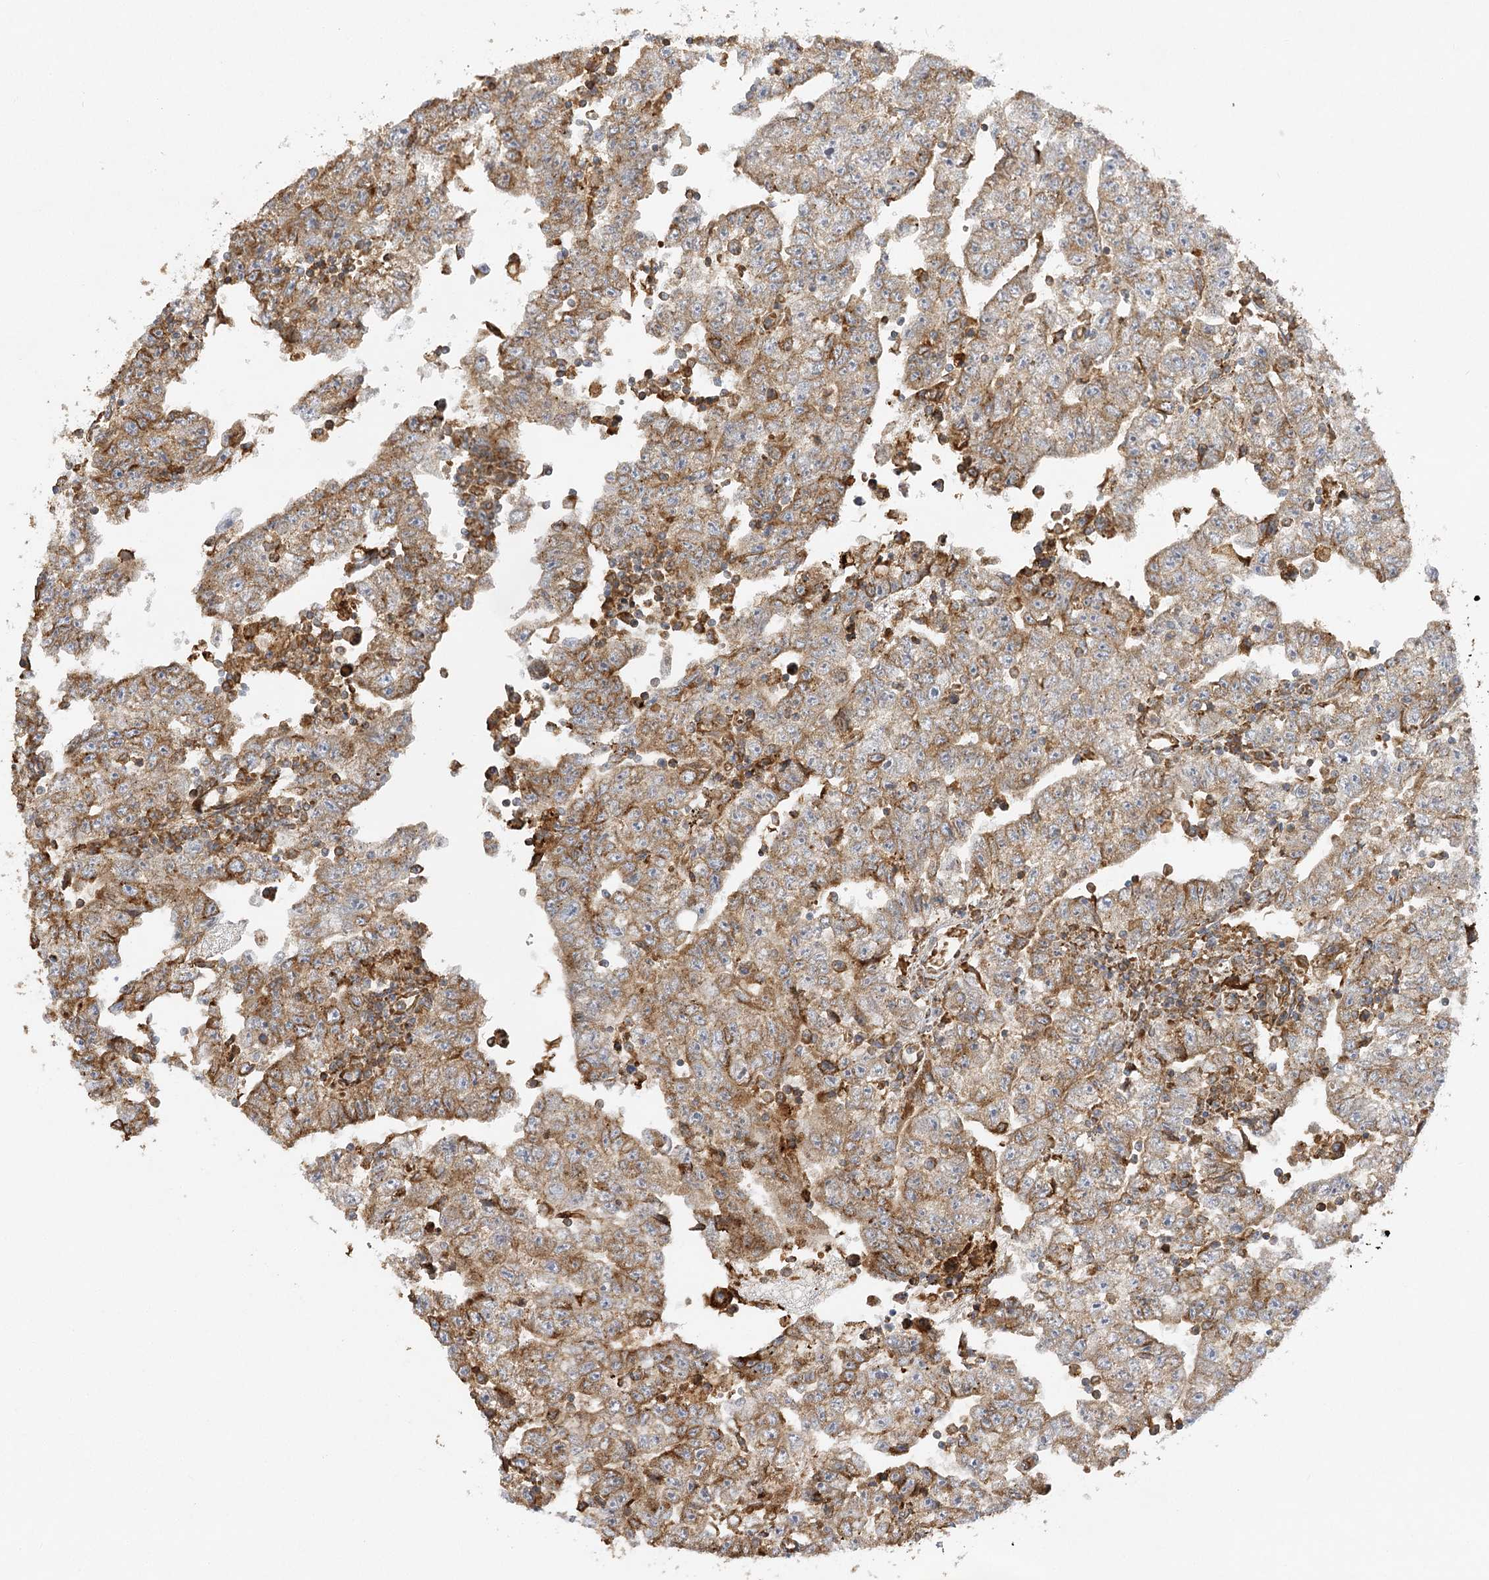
{"staining": {"intensity": "strong", "quantity": "25%-75%", "location": "cytoplasmic/membranous"}, "tissue": "testis cancer", "cell_type": "Tumor cells", "image_type": "cancer", "snomed": [{"axis": "morphology", "description": "Carcinoma, Embryonal, NOS"}, {"axis": "topography", "description": "Testis"}], "caption": "Testis embryonal carcinoma tissue shows strong cytoplasmic/membranous positivity in approximately 25%-75% of tumor cells, visualized by immunohistochemistry. (brown staining indicates protein expression, while blue staining denotes nuclei).", "gene": "ACAP2", "patient": {"sex": "male", "age": 25}}